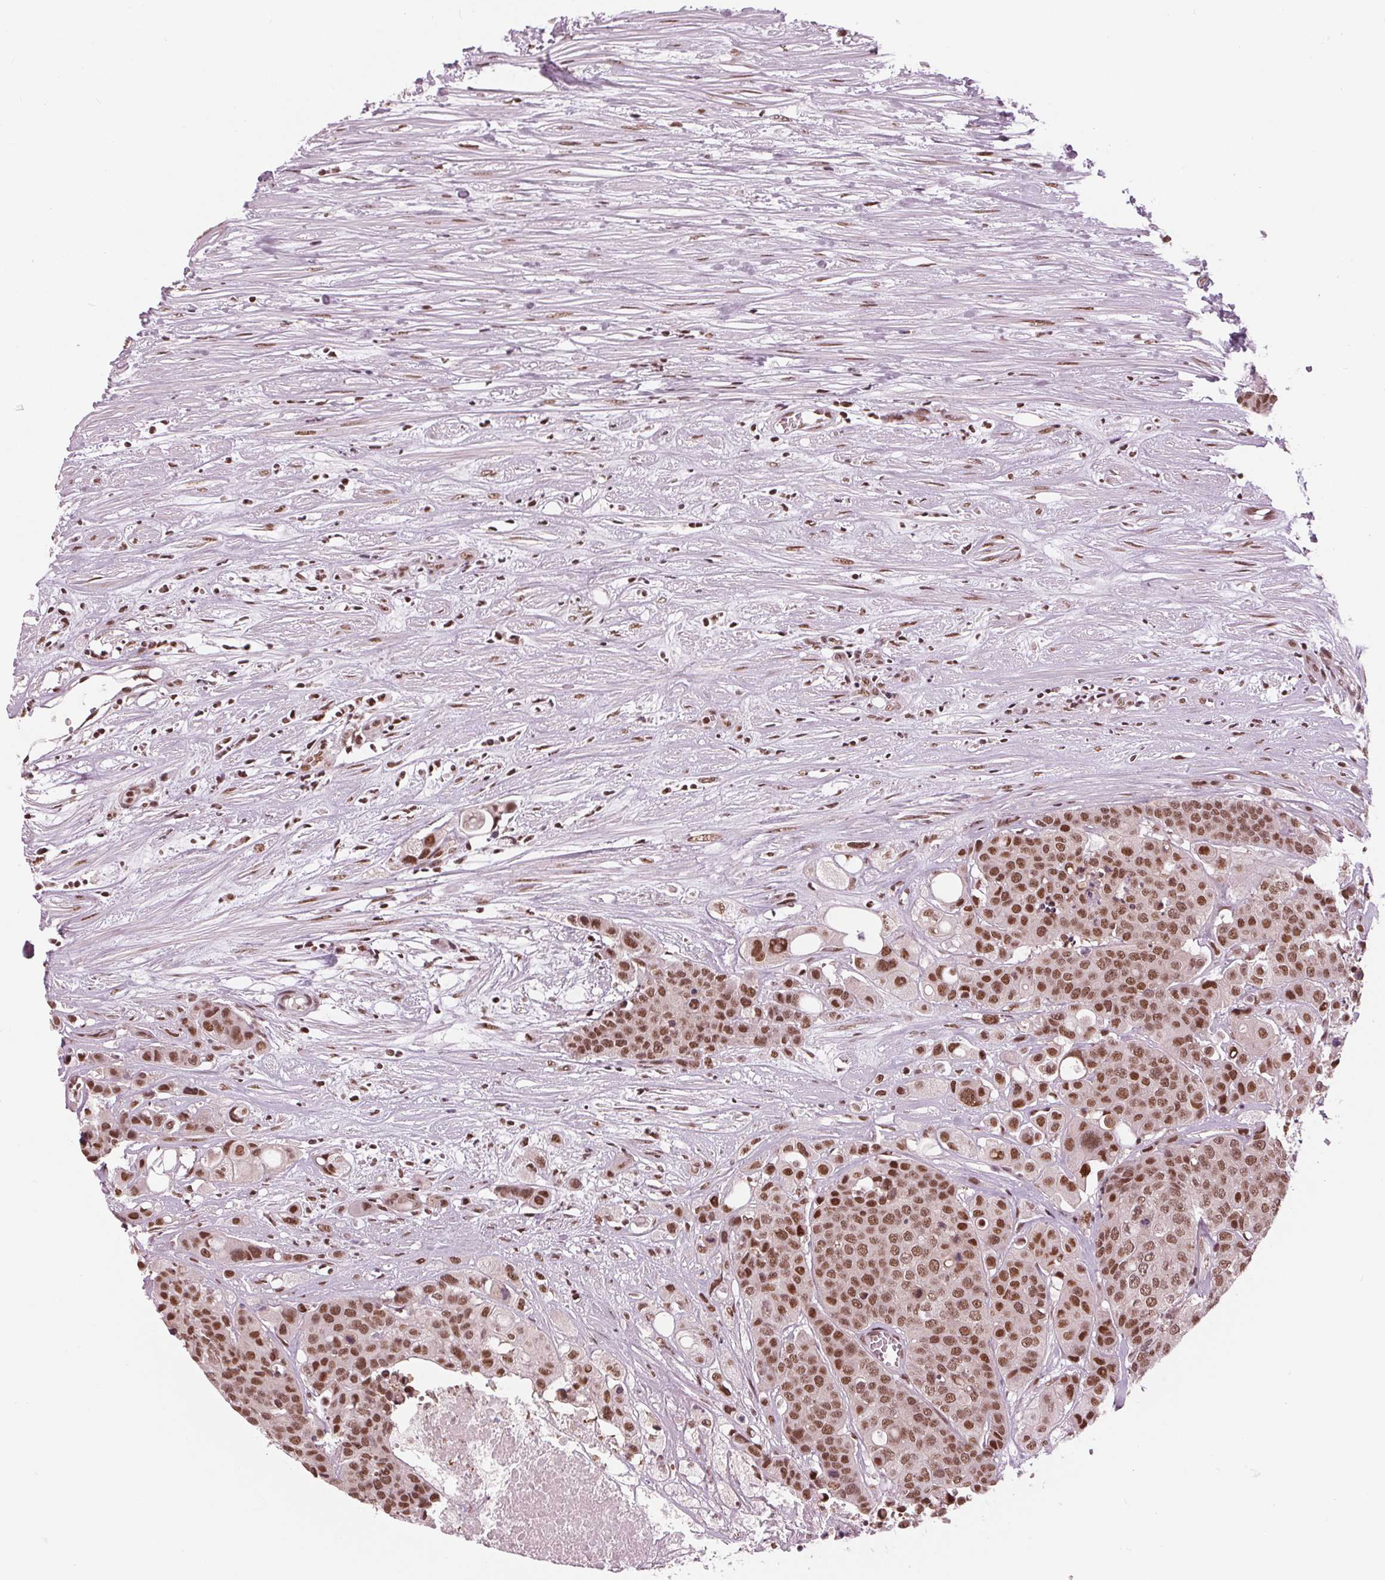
{"staining": {"intensity": "moderate", "quantity": ">75%", "location": "nuclear"}, "tissue": "carcinoid", "cell_type": "Tumor cells", "image_type": "cancer", "snomed": [{"axis": "morphology", "description": "Carcinoid, malignant, NOS"}, {"axis": "topography", "description": "Colon"}], "caption": "Carcinoid was stained to show a protein in brown. There is medium levels of moderate nuclear positivity in approximately >75% of tumor cells.", "gene": "LSM2", "patient": {"sex": "male", "age": 81}}